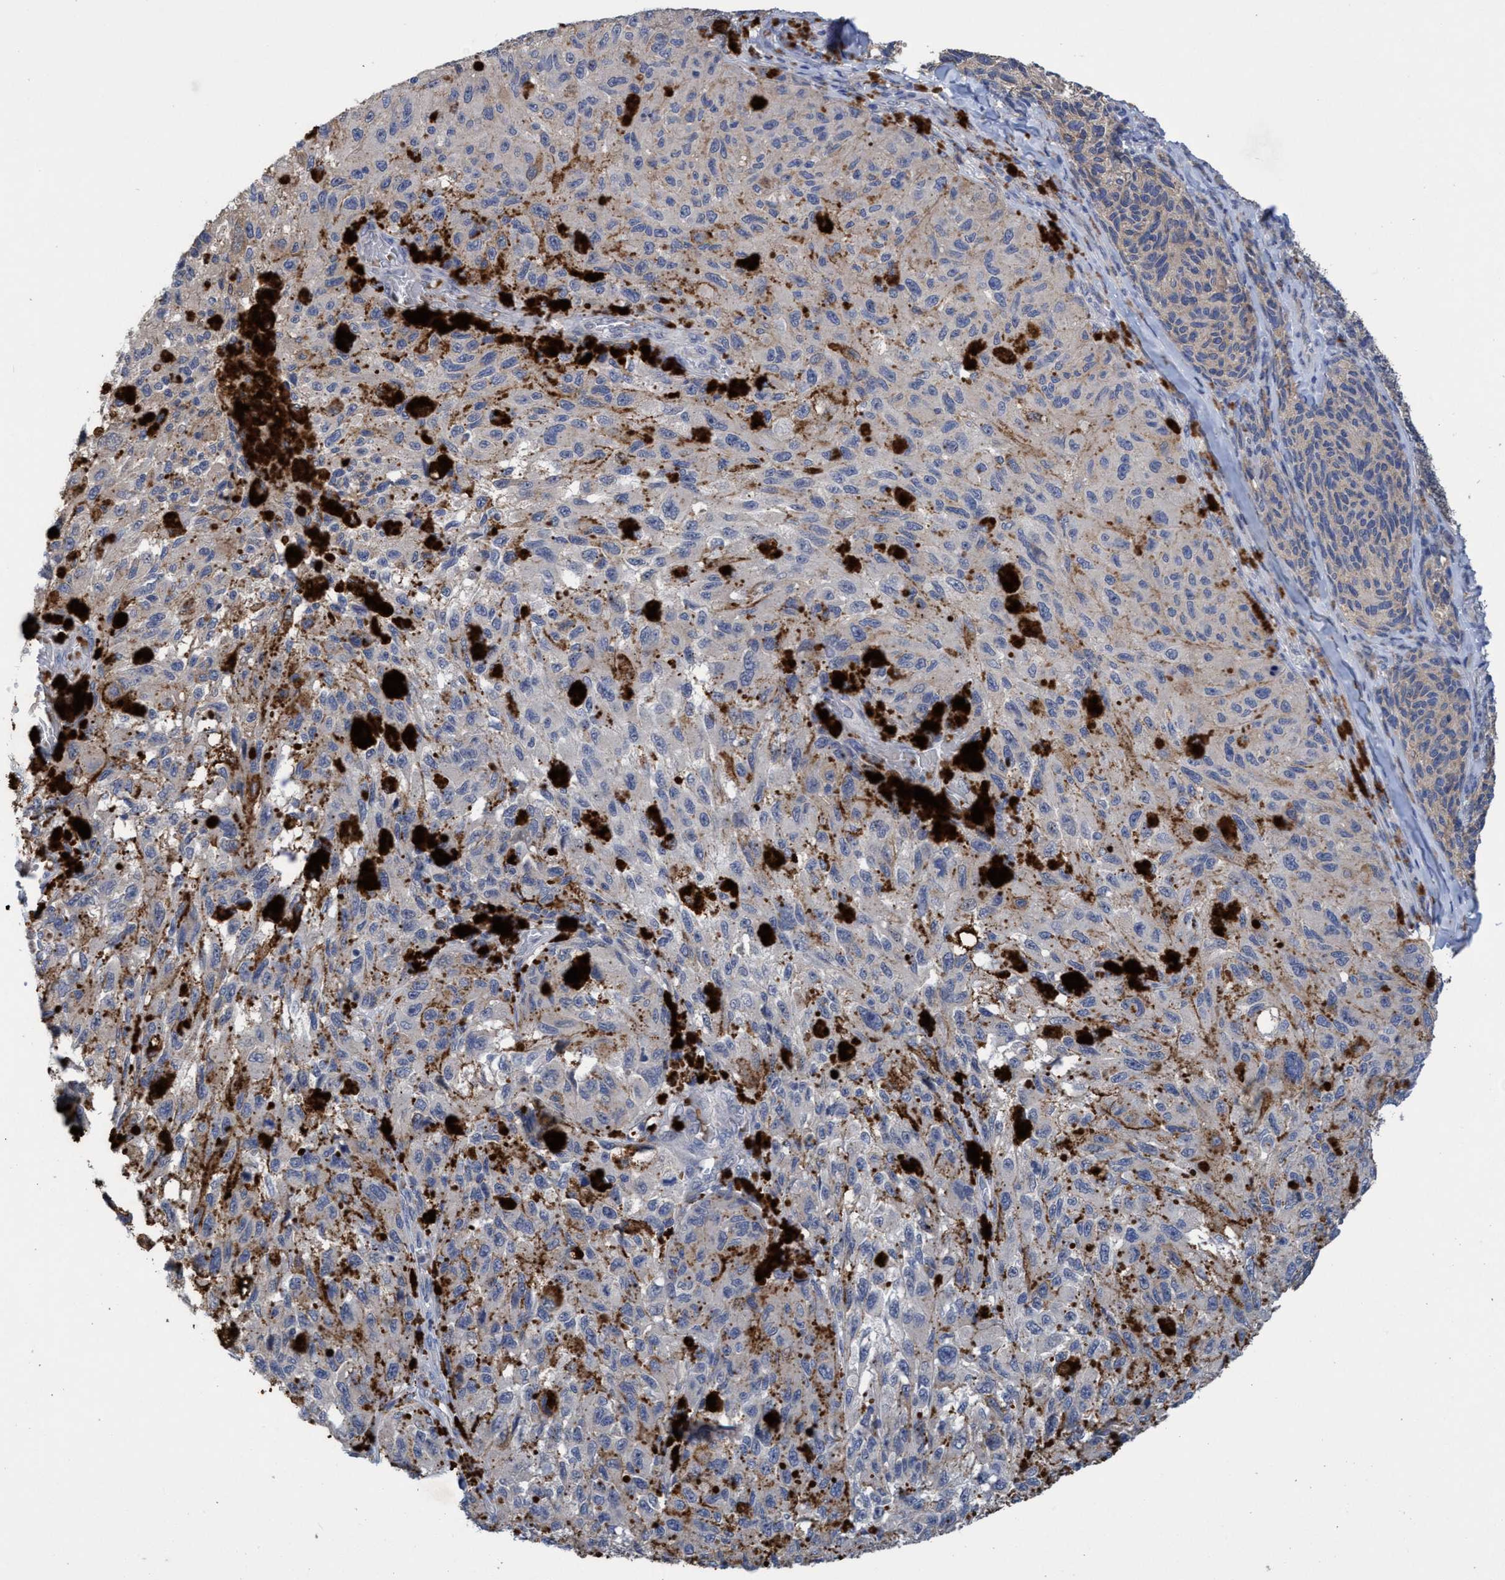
{"staining": {"intensity": "negative", "quantity": "none", "location": "none"}, "tissue": "melanoma", "cell_type": "Tumor cells", "image_type": "cancer", "snomed": [{"axis": "morphology", "description": "Malignant melanoma, NOS"}, {"axis": "topography", "description": "Skin"}], "caption": "Human malignant melanoma stained for a protein using IHC exhibits no expression in tumor cells.", "gene": "SEMA4D", "patient": {"sex": "female", "age": 73}}